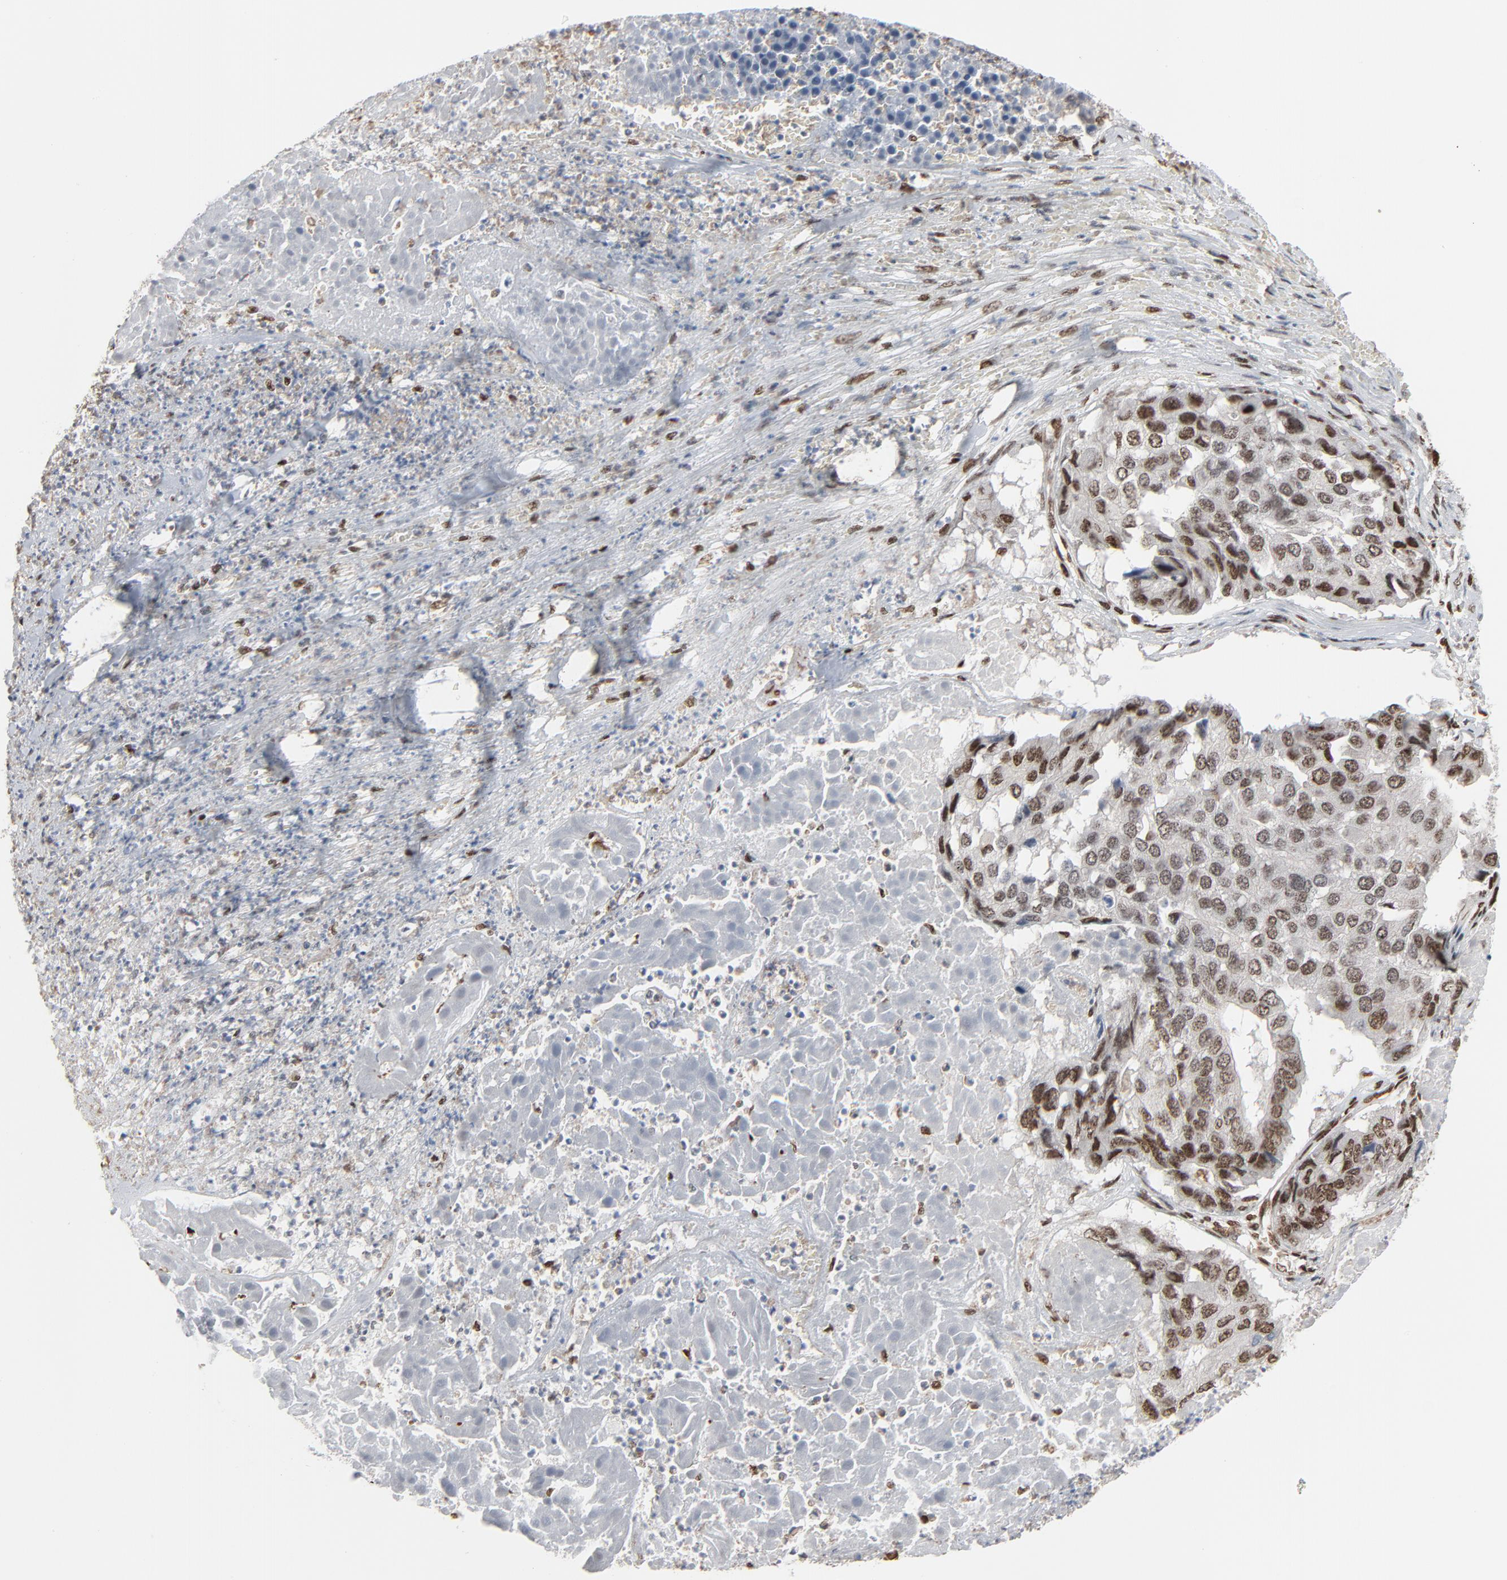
{"staining": {"intensity": "moderate", "quantity": ">75%", "location": "nuclear"}, "tissue": "pancreatic cancer", "cell_type": "Tumor cells", "image_type": "cancer", "snomed": [{"axis": "morphology", "description": "Adenocarcinoma, NOS"}, {"axis": "topography", "description": "Pancreas"}], "caption": "This is a micrograph of IHC staining of pancreatic cancer (adenocarcinoma), which shows moderate positivity in the nuclear of tumor cells.", "gene": "CUX1", "patient": {"sex": "male", "age": 50}}